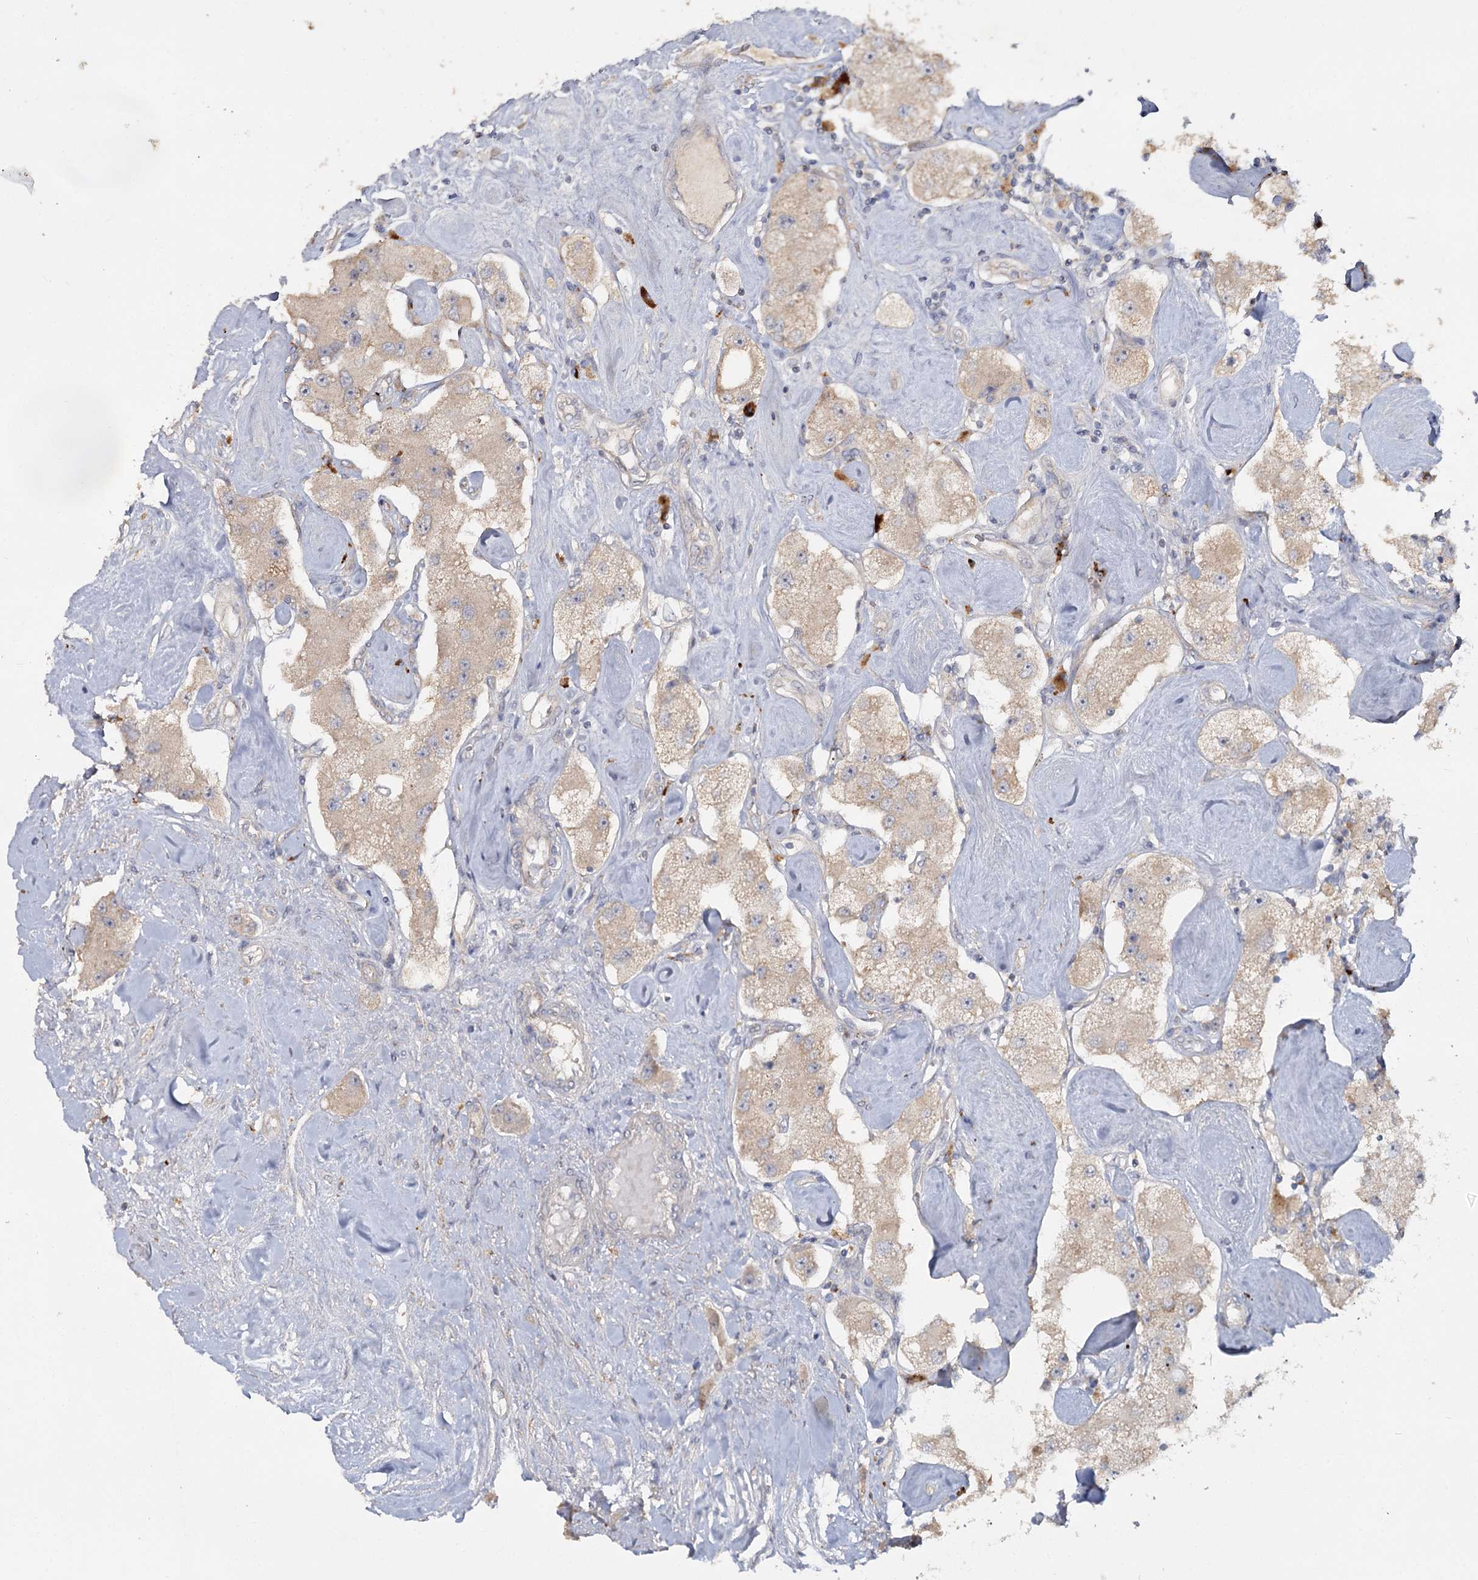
{"staining": {"intensity": "weak", "quantity": "<25%", "location": "cytoplasmic/membranous"}, "tissue": "carcinoid", "cell_type": "Tumor cells", "image_type": "cancer", "snomed": [{"axis": "morphology", "description": "Carcinoid, malignant, NOS"}, {"axis": "topography", "description": "Pancreas"}], "caption": "IHC photomicrograph of neoplastic tissue: malignant carcinoid stained with DAB displays no significant protein positivity in tumor cells. (DAB immunohistochemistry (IHC) visualized using brightfield microscopy, high magnification).", "gene": "ANGPTL5", "patient": {"sex": "male", "age": 41}}